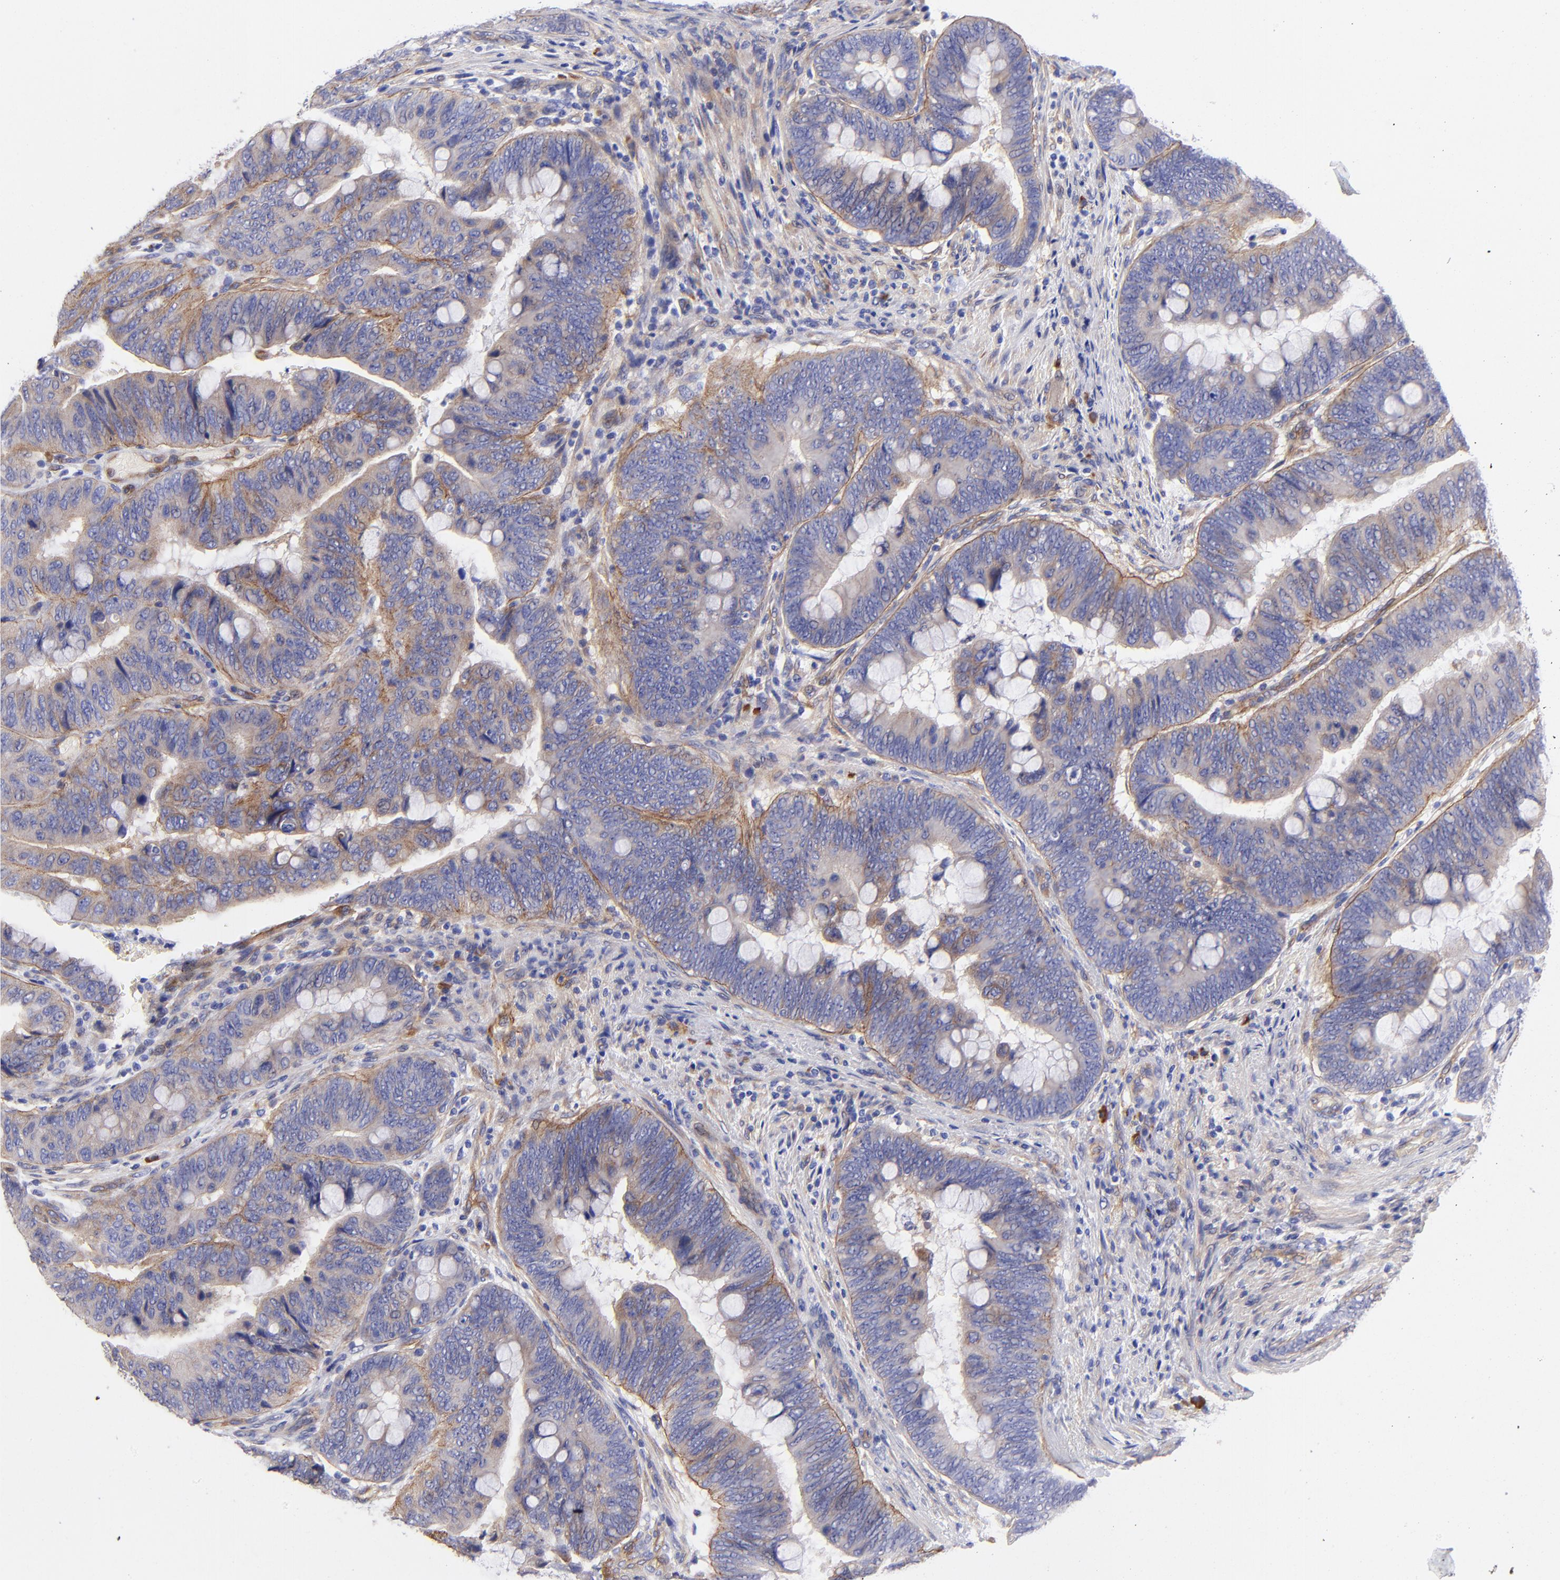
{"staining": {"intensity": "moderate", "quantity": "25%-75%", "location": "cytoplasmic/membranous"}, "tissue": "colorectal cancer", "cell_type": "Tumor cells", "image_type": "cancer", "snomed": [{"axis": "morphology", "description": "Normal tissue, NOS"}, {"axis": "morphology", "description": "Adenocarcinoma, NOS"}, {"axis": "topography", "description": "Rectum"}], "caption": "Tumor cells demonstrate medium levels of moderate cytoplasmic/membranous positivity in about 25%-75% of cells in colorectal cancer (adenocarcinoma).", "gene": "PPFIBP1", "patient": {"sex": "male", "age": 92}}